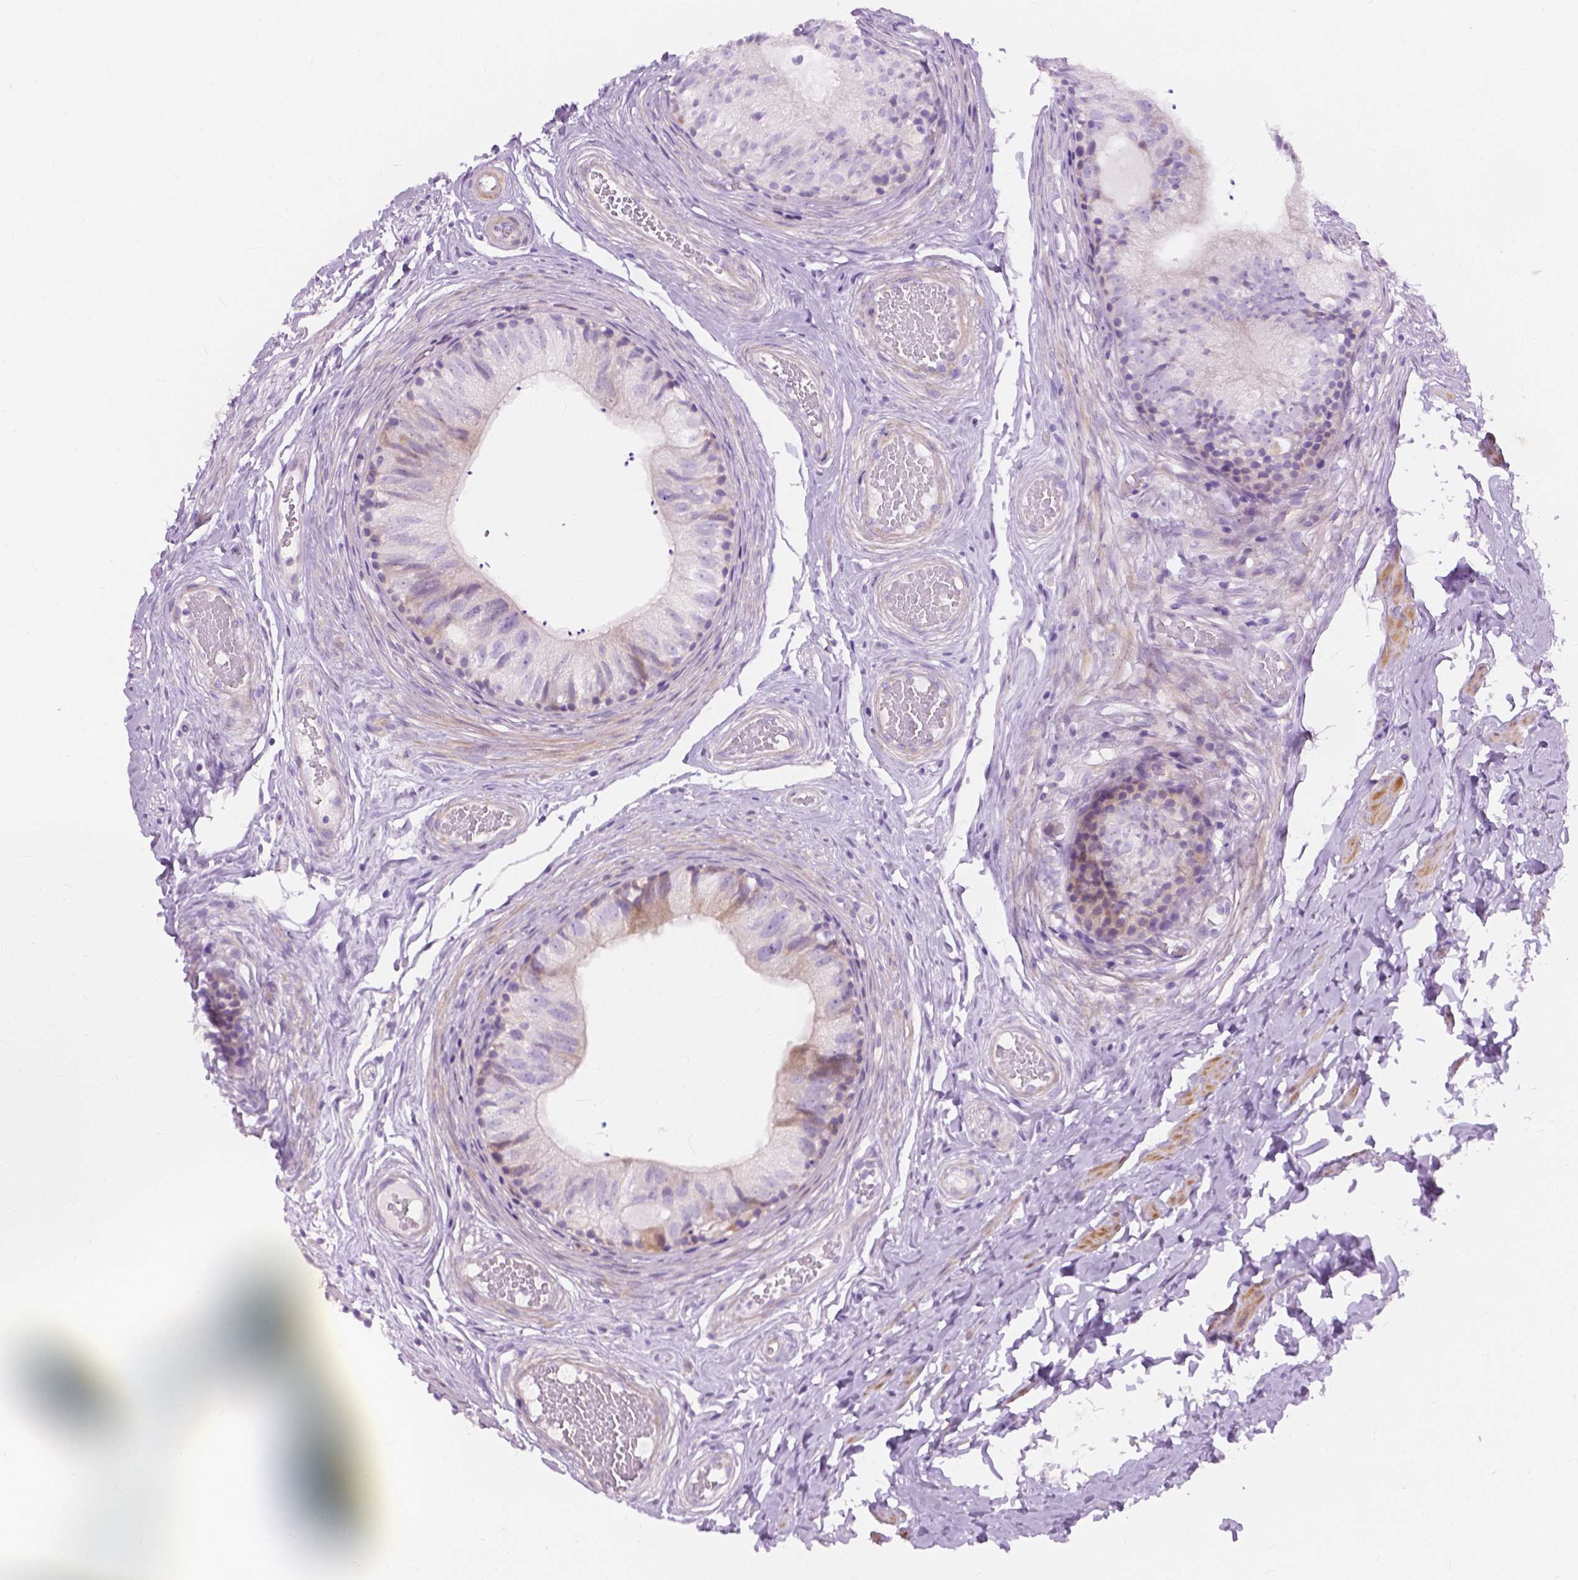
{"staining": {"intensity": "weak", "quantity": "<25%", "location": "cytoplasmic/membranous"}, "tissue": "epididymis", "cell_type": "Glandular cells", "image_type": "normal", "snomed": [{"axis": "morphology", "description": "Normal tissue, NOS"}, {"axis": "topography", "description": "Epididymis"}], "caption": "Image shows no protein expression in glandular cells of benign epididymis.", "gene": "MORN1", "patient": {"sex": "male", "age": 29}}